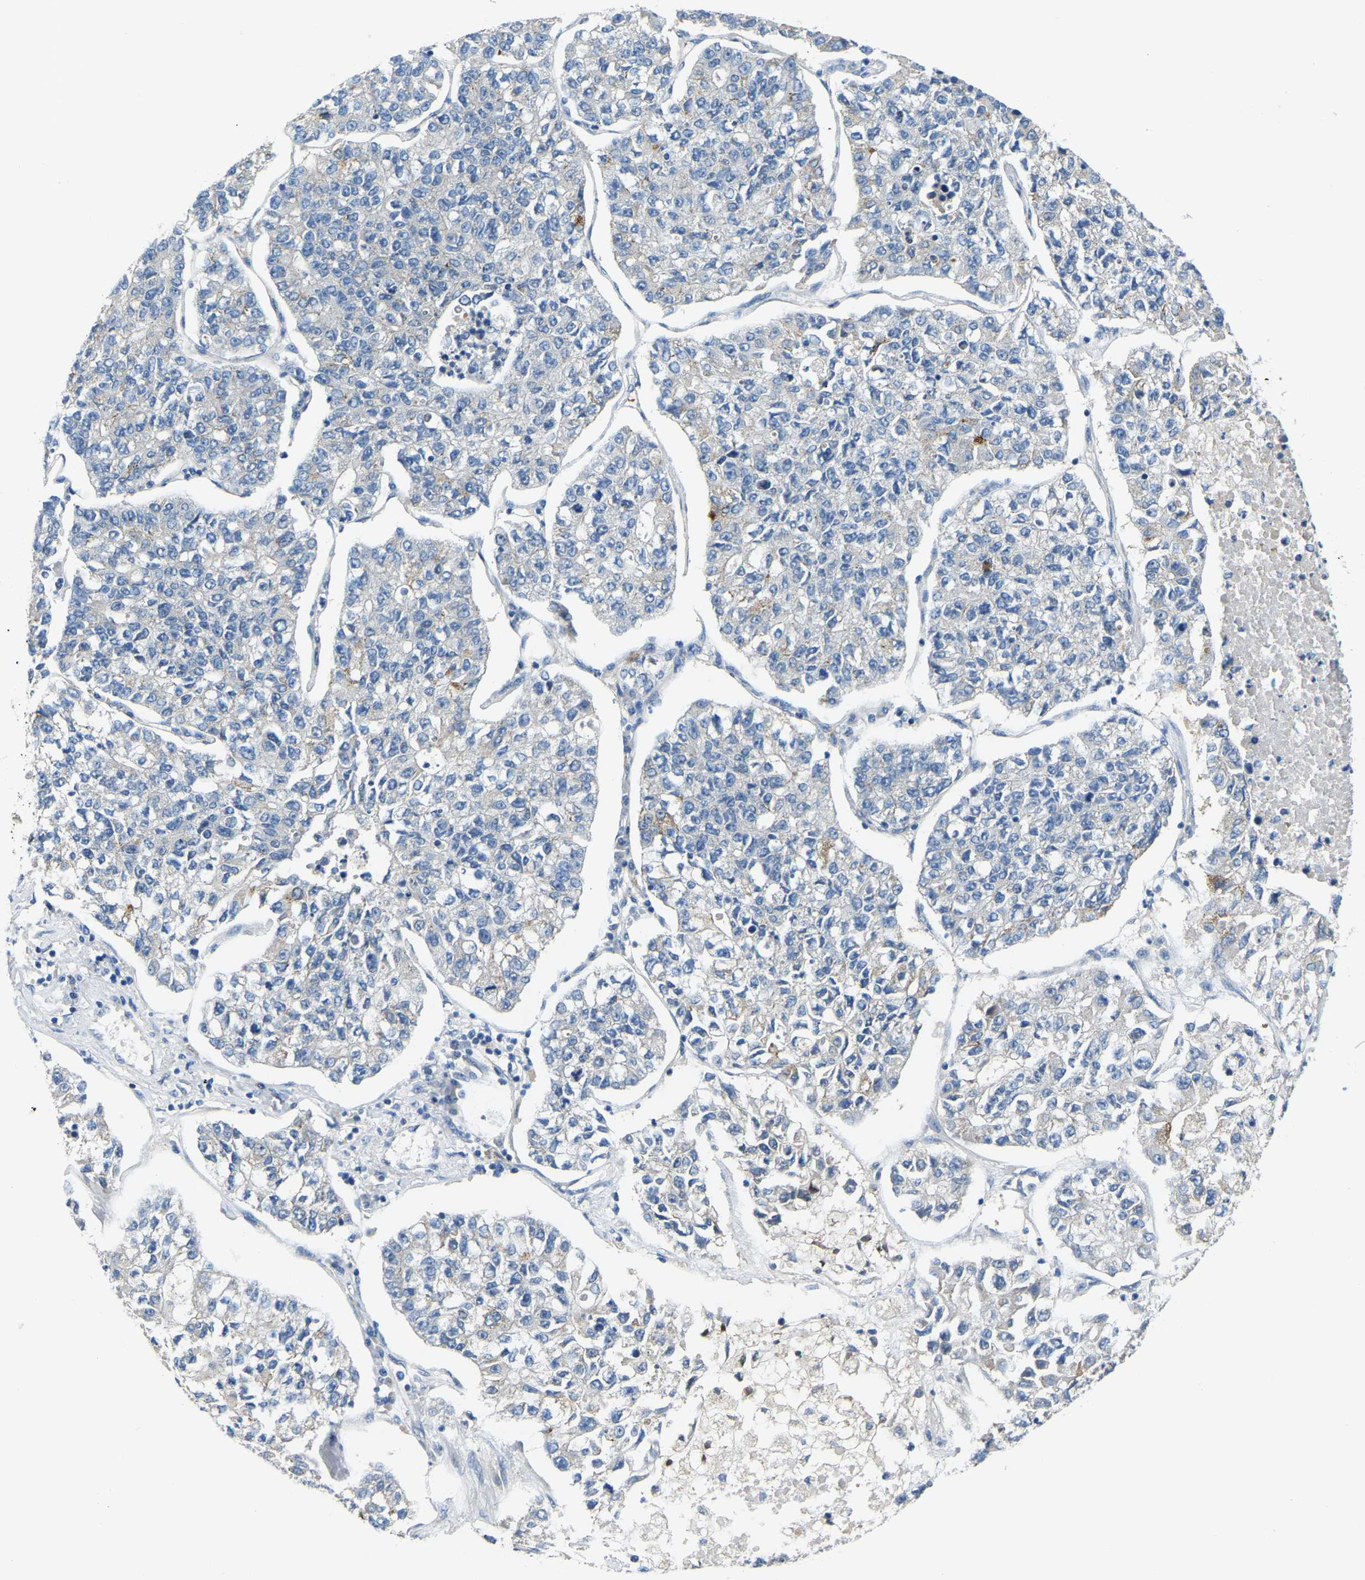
{"staining": {"intensity": "negative", "quantity": "none", "location": "none"}, "tissue": "lung cancer", "cell_type": "Tumor cells", "image_type": "cancer", "snomed": [{"axis": "morphology", "description": "Adenocarcinoma, NOS"}, {"axis": "topography", "description": "Lung"}], "caption": "The image demonstrates no significant staining in tumor cells of lung adenocarcinoma.", "gene": "HIGD2B", "patient": {"sex": "male", "age": 49}}